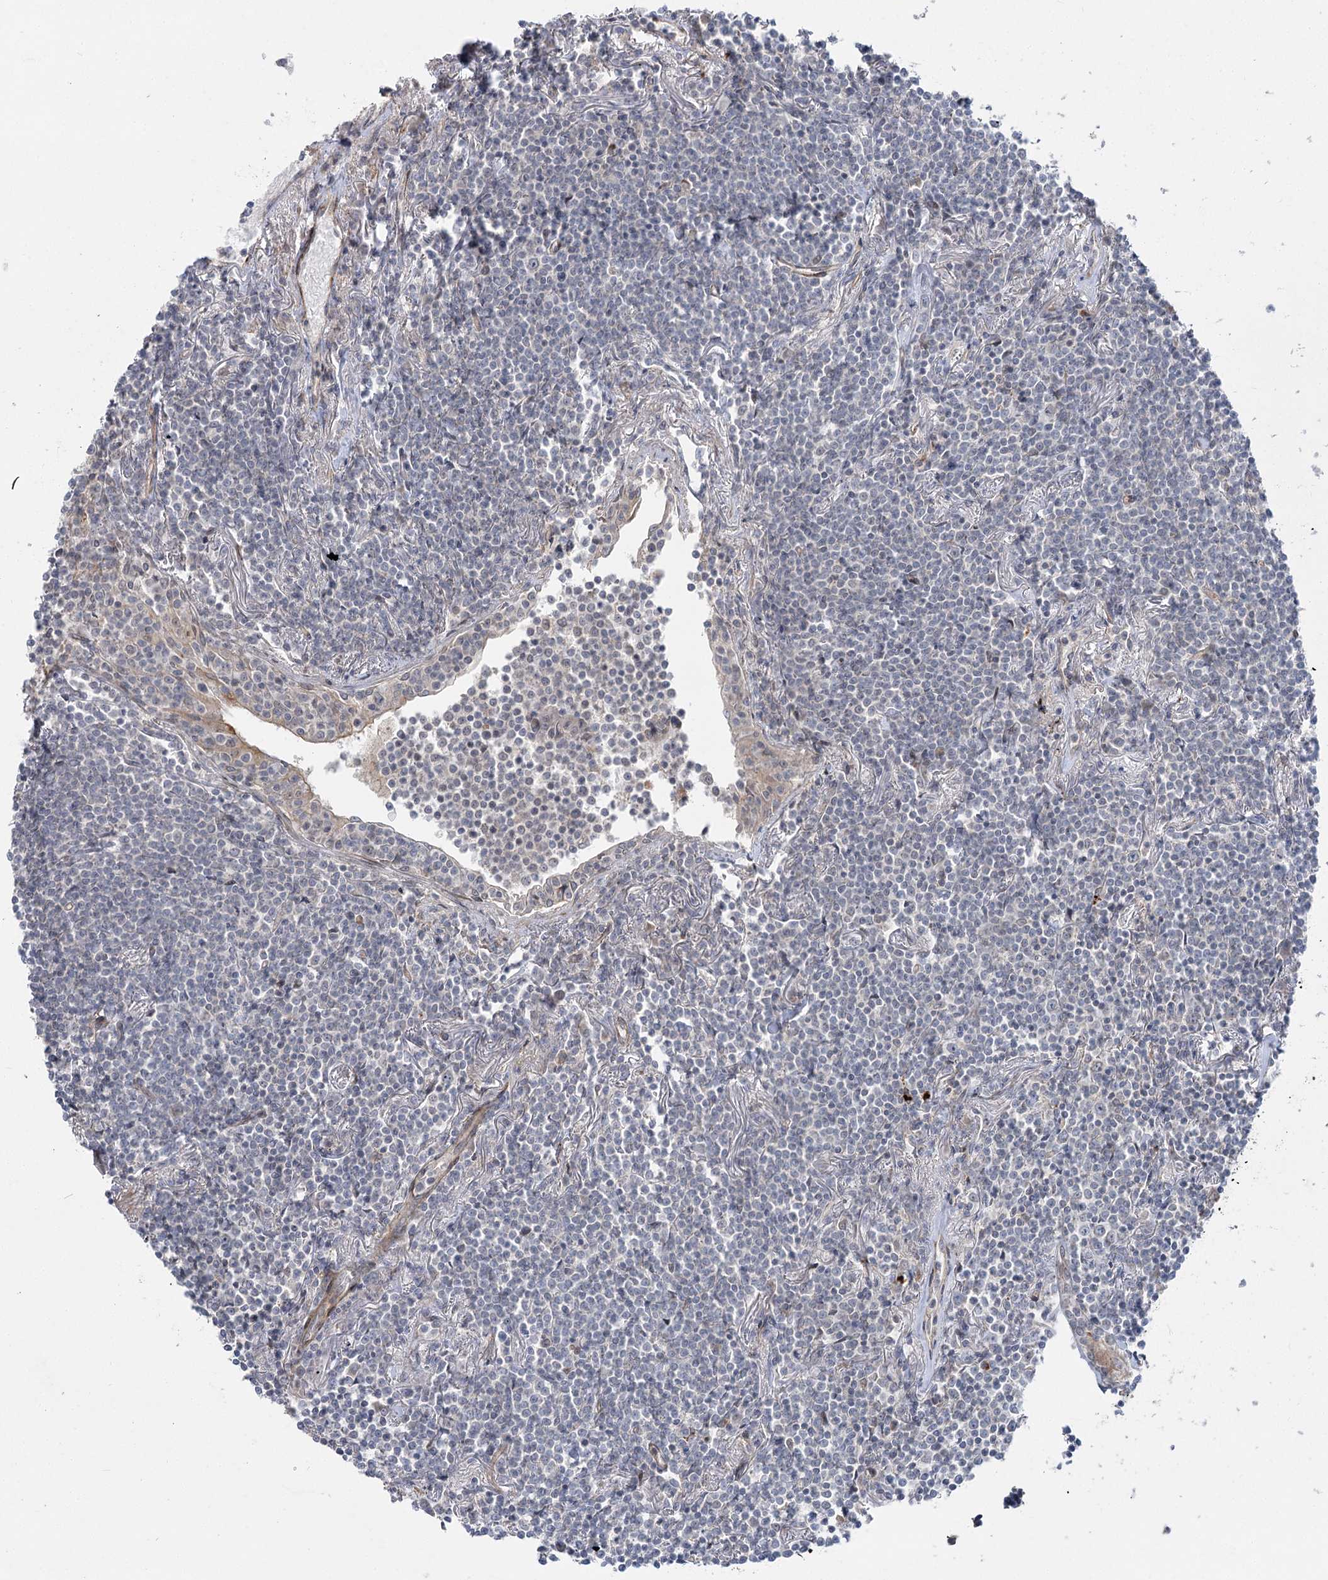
{"staining": {"intensity": "negative", "quantity": "none", "location": "none"}, "tissue": "lymphoma", "cell_type": "Tumor cells", "image_type": "cancer", "snomed": [{"axis": "morphology", "description": "Malignant lymphoma, non-Hodgkin's type, Low grade"}, {"axis": "topography", "description": "Lung"}], "caption": "A histopathology image of lymphoma stained for a protein displays no brown staining in tumor cells.", "gene": "SH3BP5L", "patient": {"sex": "female", "age": 71}}